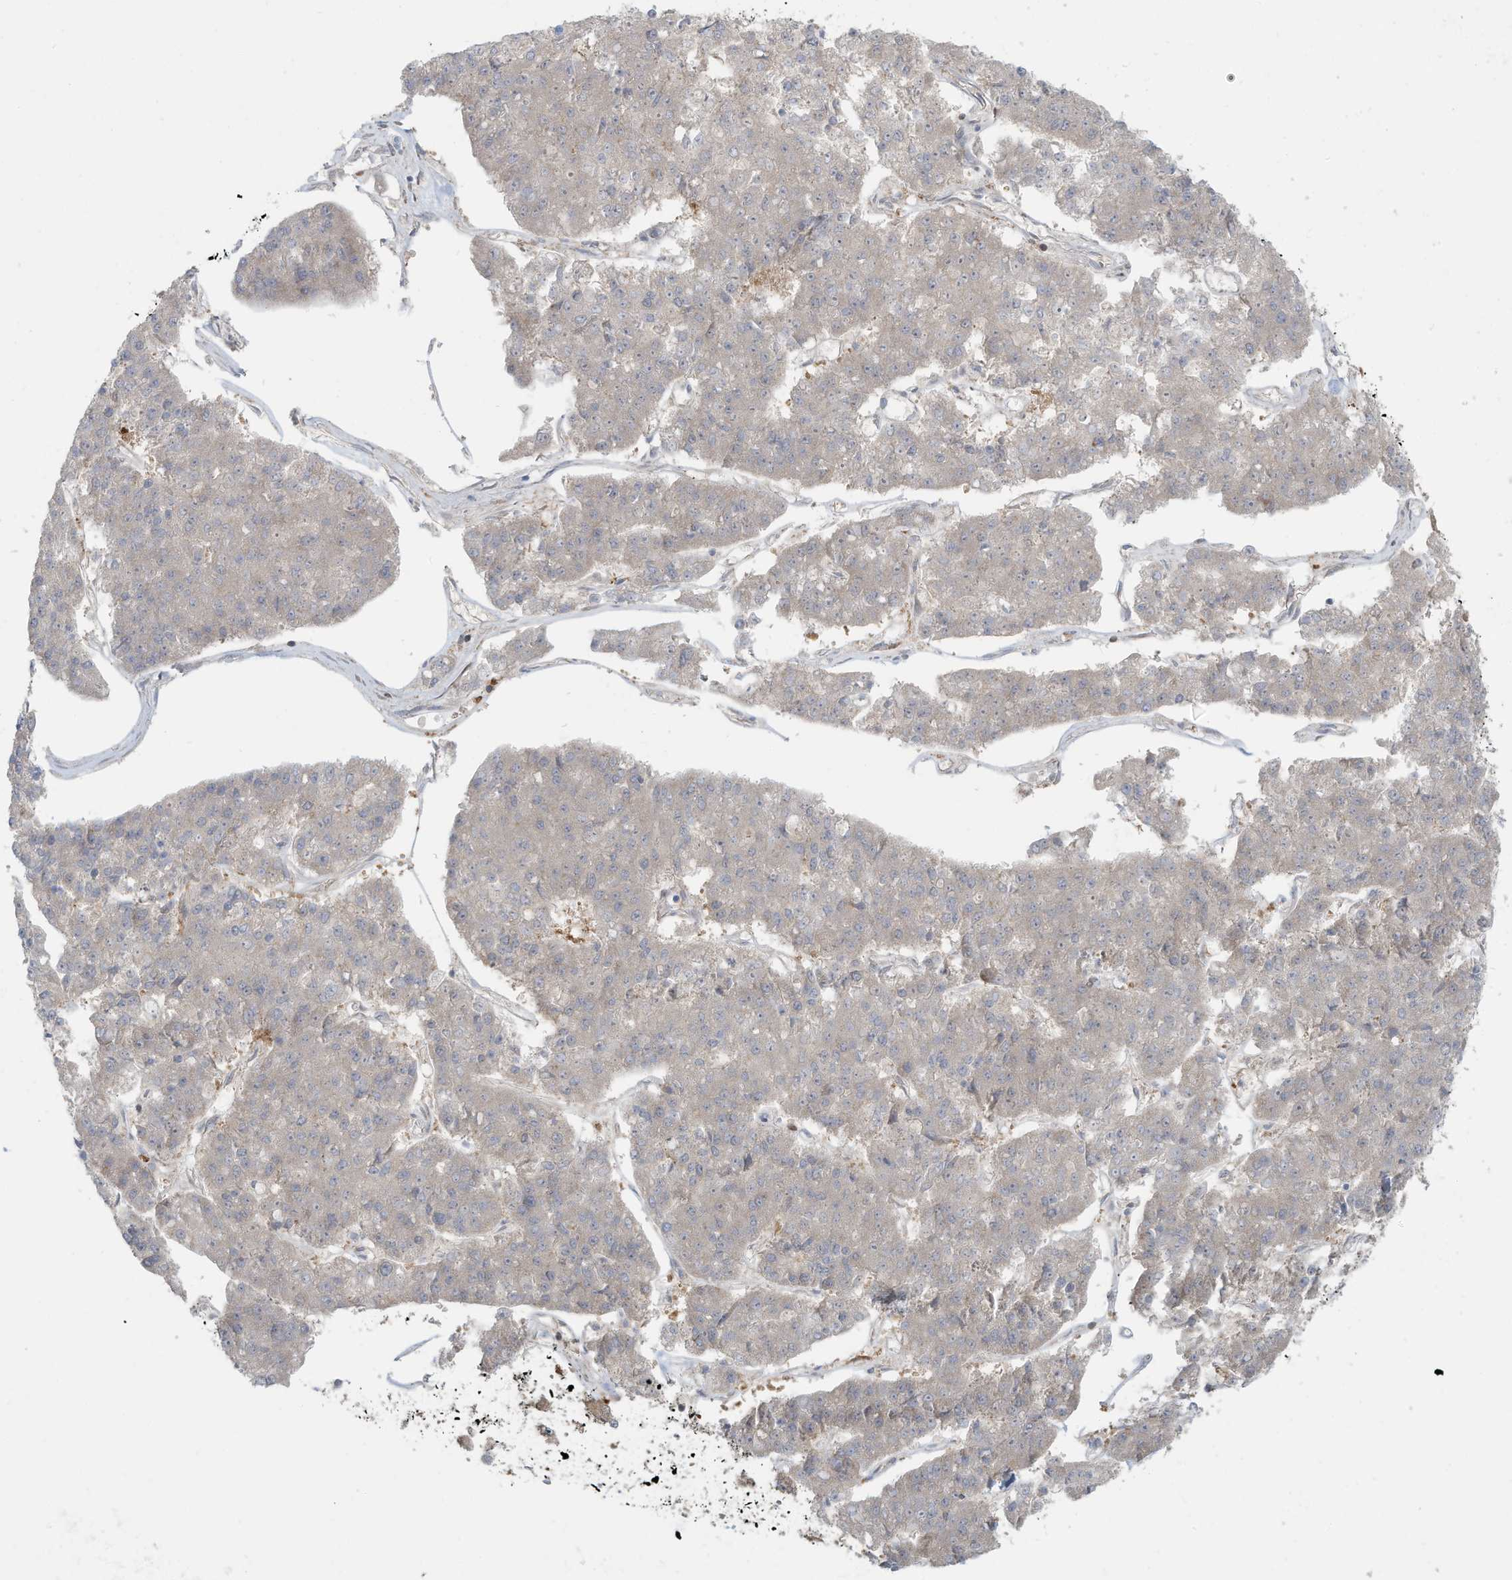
{"staining": {"intensity": "weak", "quantity": "<25%", "location": "cytoplasmic/membranous"}, "tissue": "pancreatic cancer", "cell_type": "Tumor cells", "image_type": "cancer", "snomed": [{"axis": "morphology", "description": "Adenocarcinoma, NOS"}, {"axis": "topography", "description": "Pancreas"}], "caption": "Tumor cells are negative for brown protein staining in pancreatic cancer.", "gene": "USE1", "patient": {"sex": "male", "age": 50}}